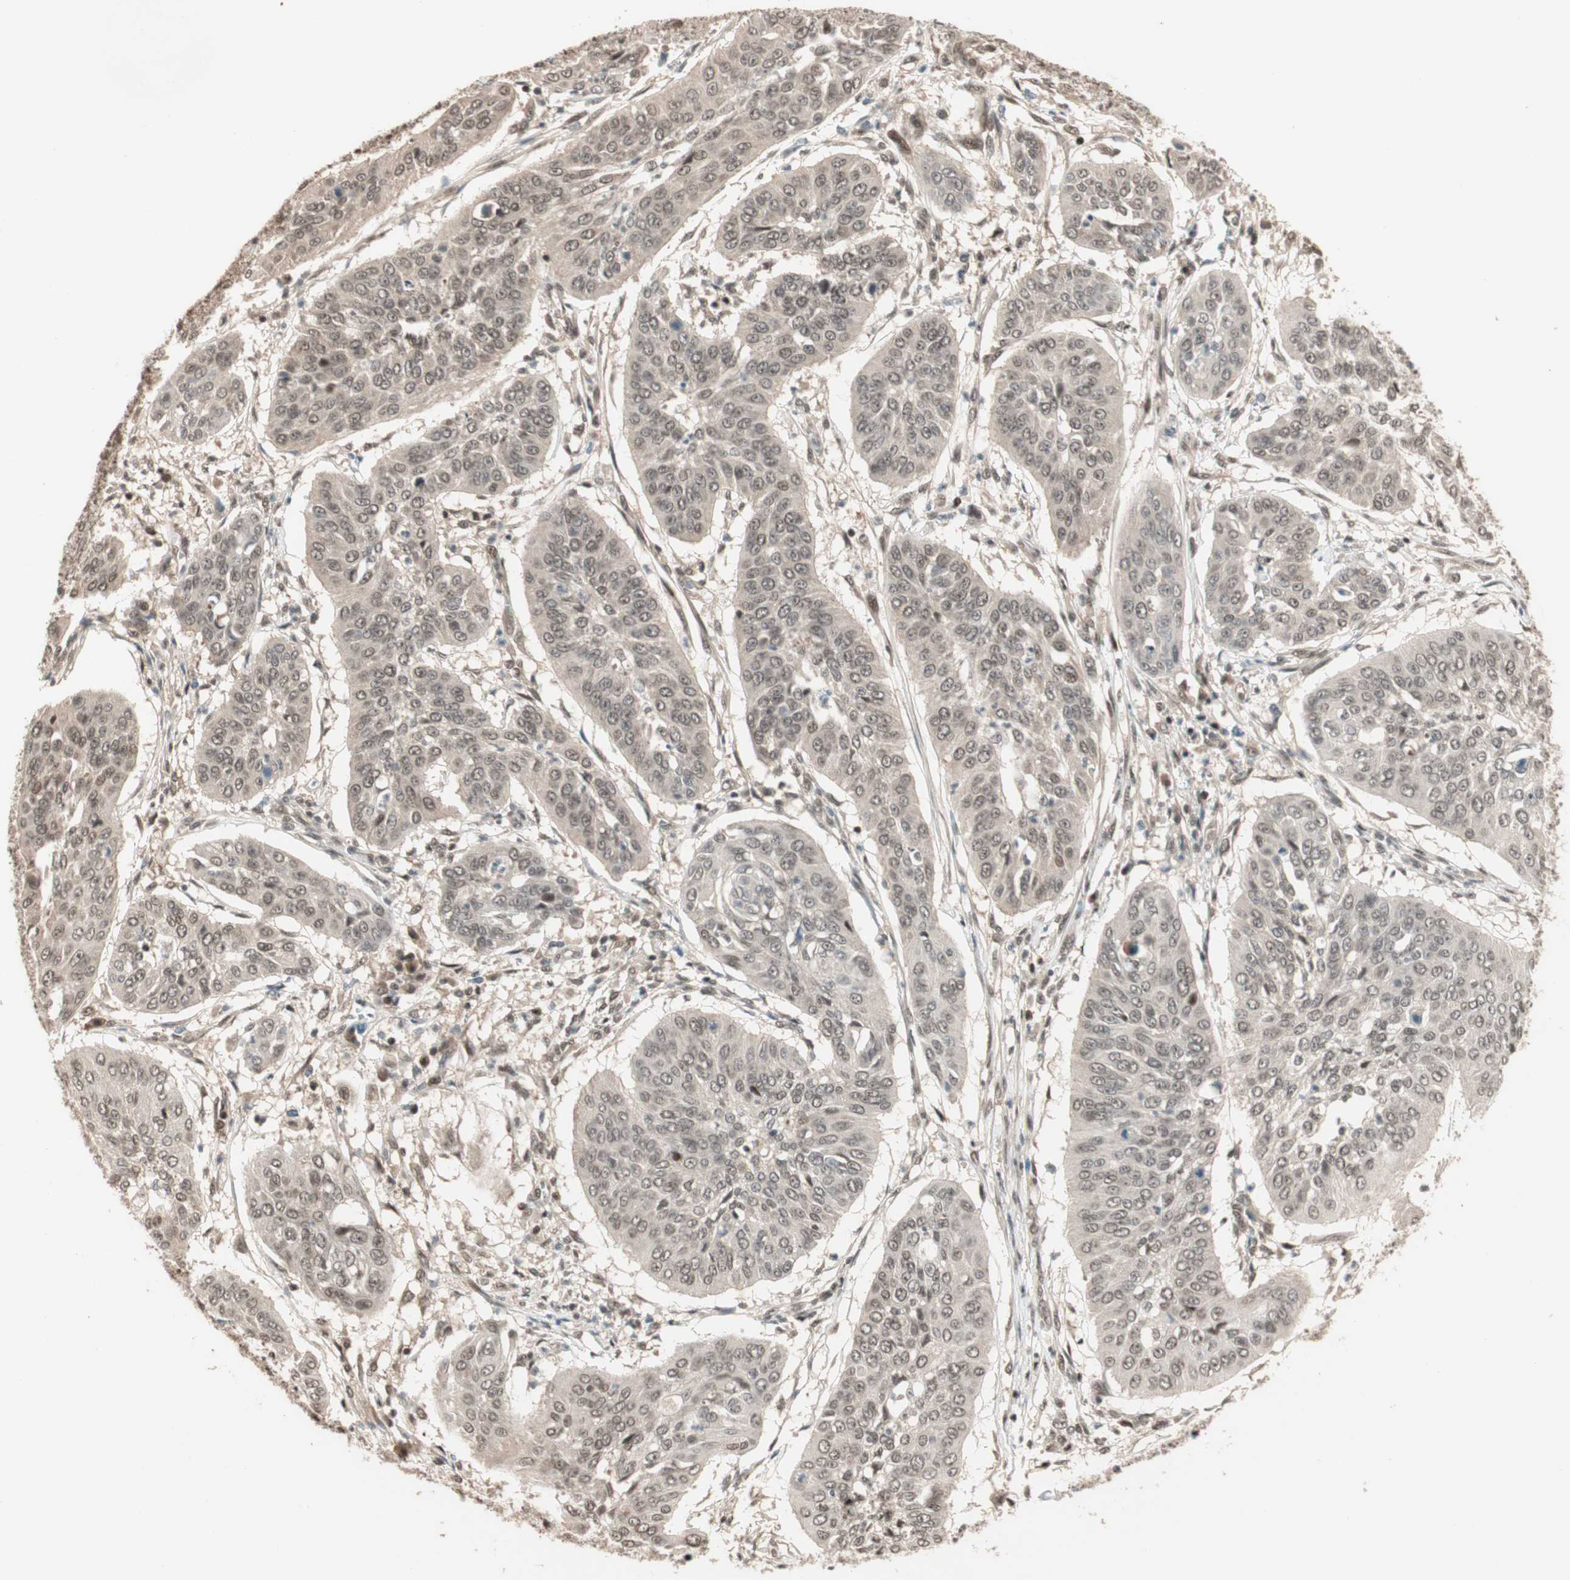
{"staining": {"intensity": "weak", "quantity": ">75%", "location": "nuclear"}, "tissue": "cervical cancer", "cell_type": "Tumor cells", "image_type": "cancer", "snomed": [{"axis": "morphology", "description": "Normal tissue, NOS"}, {"axis": "morphology", "description": "Squamous cell carcinoma, NOS"}, {"axis": "topography", "description": "Cervix"}], "caption": "DAB immunohistochemical staining of cervical cancer (squamous cell carcinoma) reveals weak nuclear protein expression in about >75% of tumor cells. (Brightfield microscopy of DAB IHC at high magnification).", "gene": "ZNF701", "patient": {"sex": "female", "age": 39}}